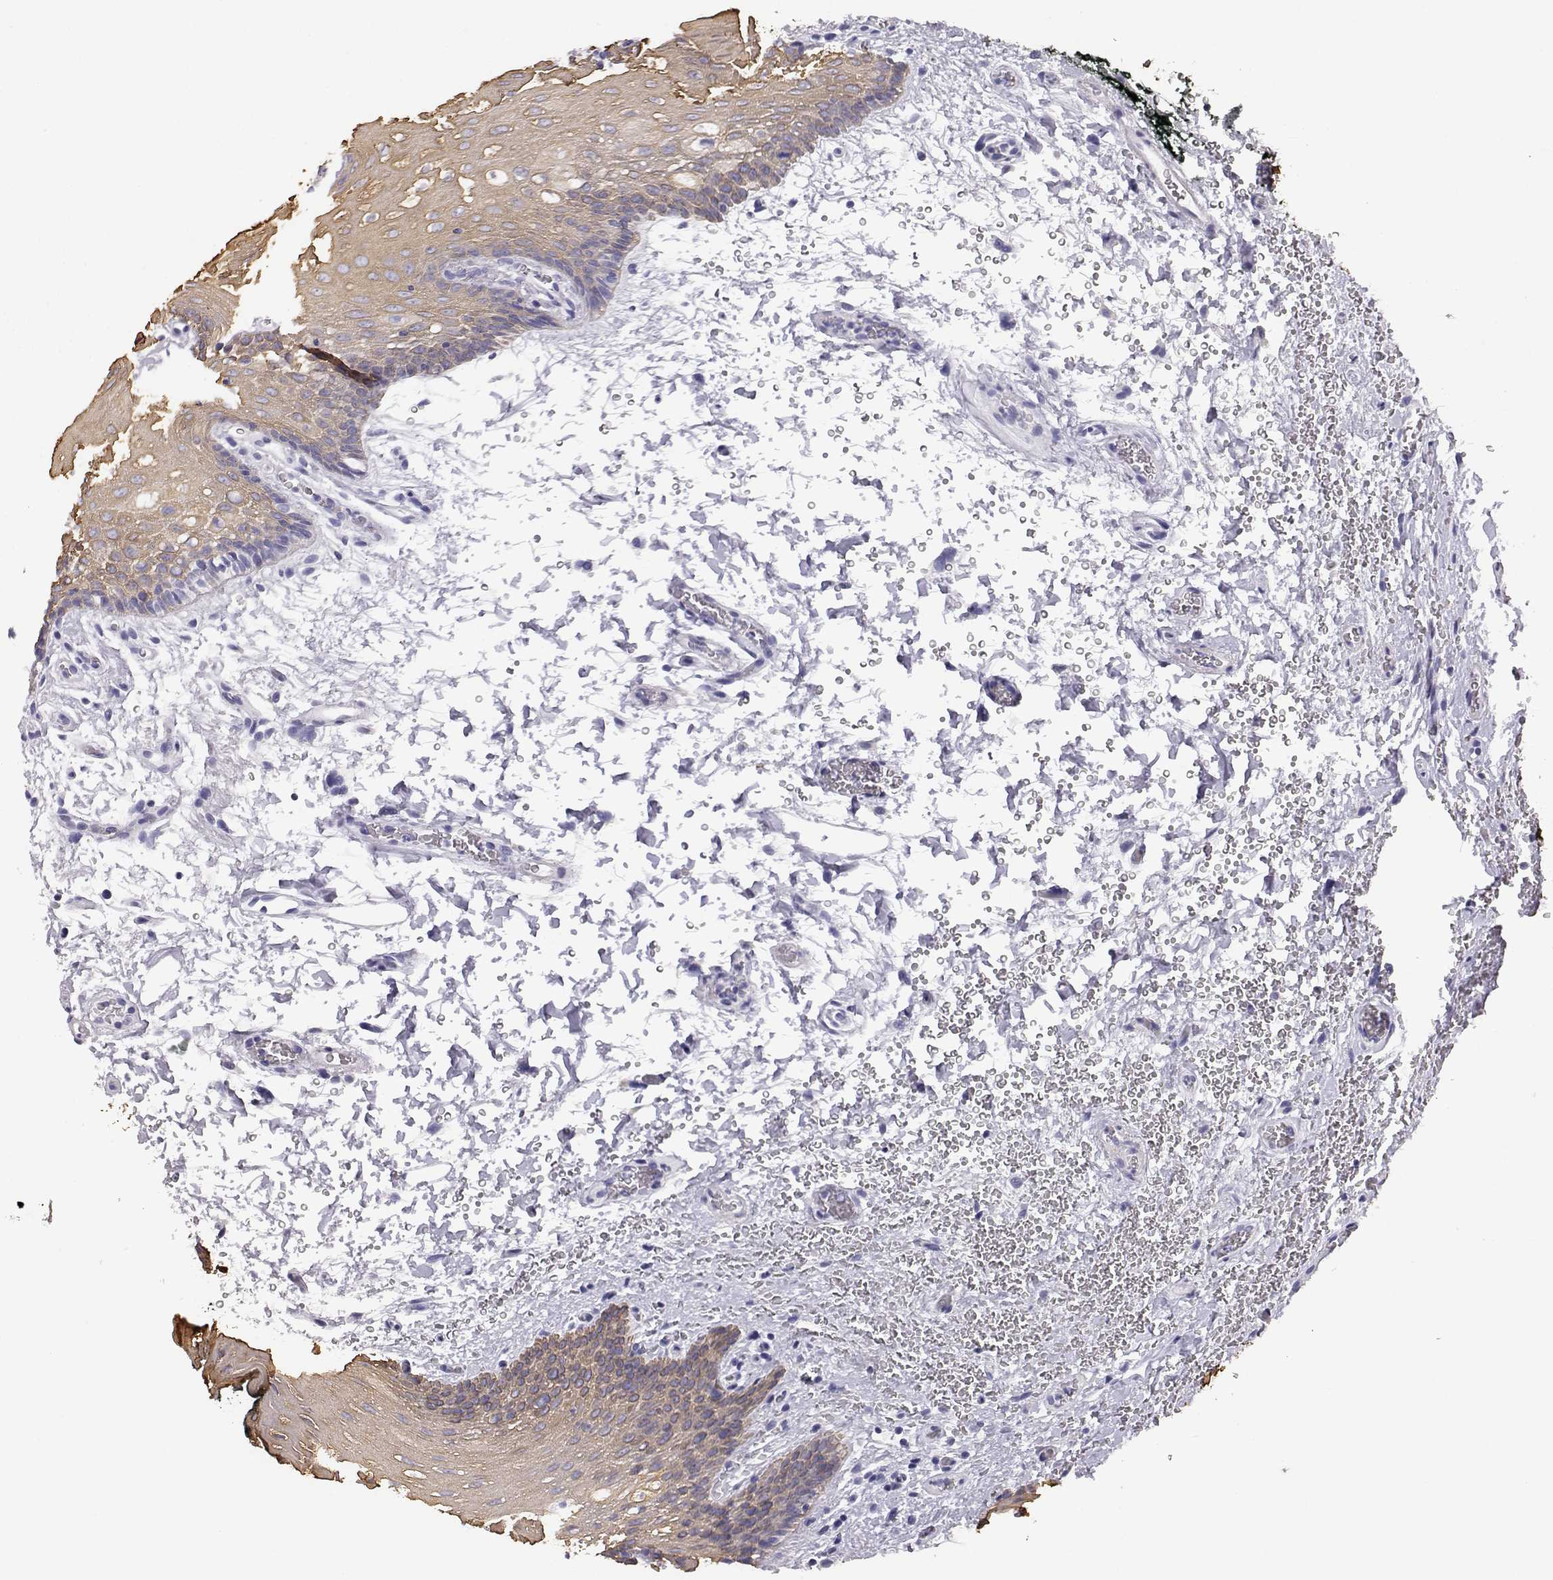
{"staining": {"intensity": "moderate", "quantity": "25%-75%", "location": "cytoplasmic/membranous"}, "tissue": "oral mucosa", "cell_type": "Squamous epithelial cells", "image_type": "normal", "snomed": [{"axis": "morphology", "description": "Normal tissue, NOS"}, {"axis": "topography", "description": "Oral tissue"}, {"axis": "topography", "description": "Head-Neck"}], "caption": "IHC staining of benign oral mucosa, which shows medium levels of moderate cytoplasmic/membranous positivity in about 25%-75% of squamous epithelial cells indicating moderate cytoplasmic/membranous protein positivity. The staining was performed using DAB (brown) for protein detection and nuclei were counterstained in hematoxylin (blue).", "gene": "AKR1B1", "patient": {"sex": "male", "age": 65}}